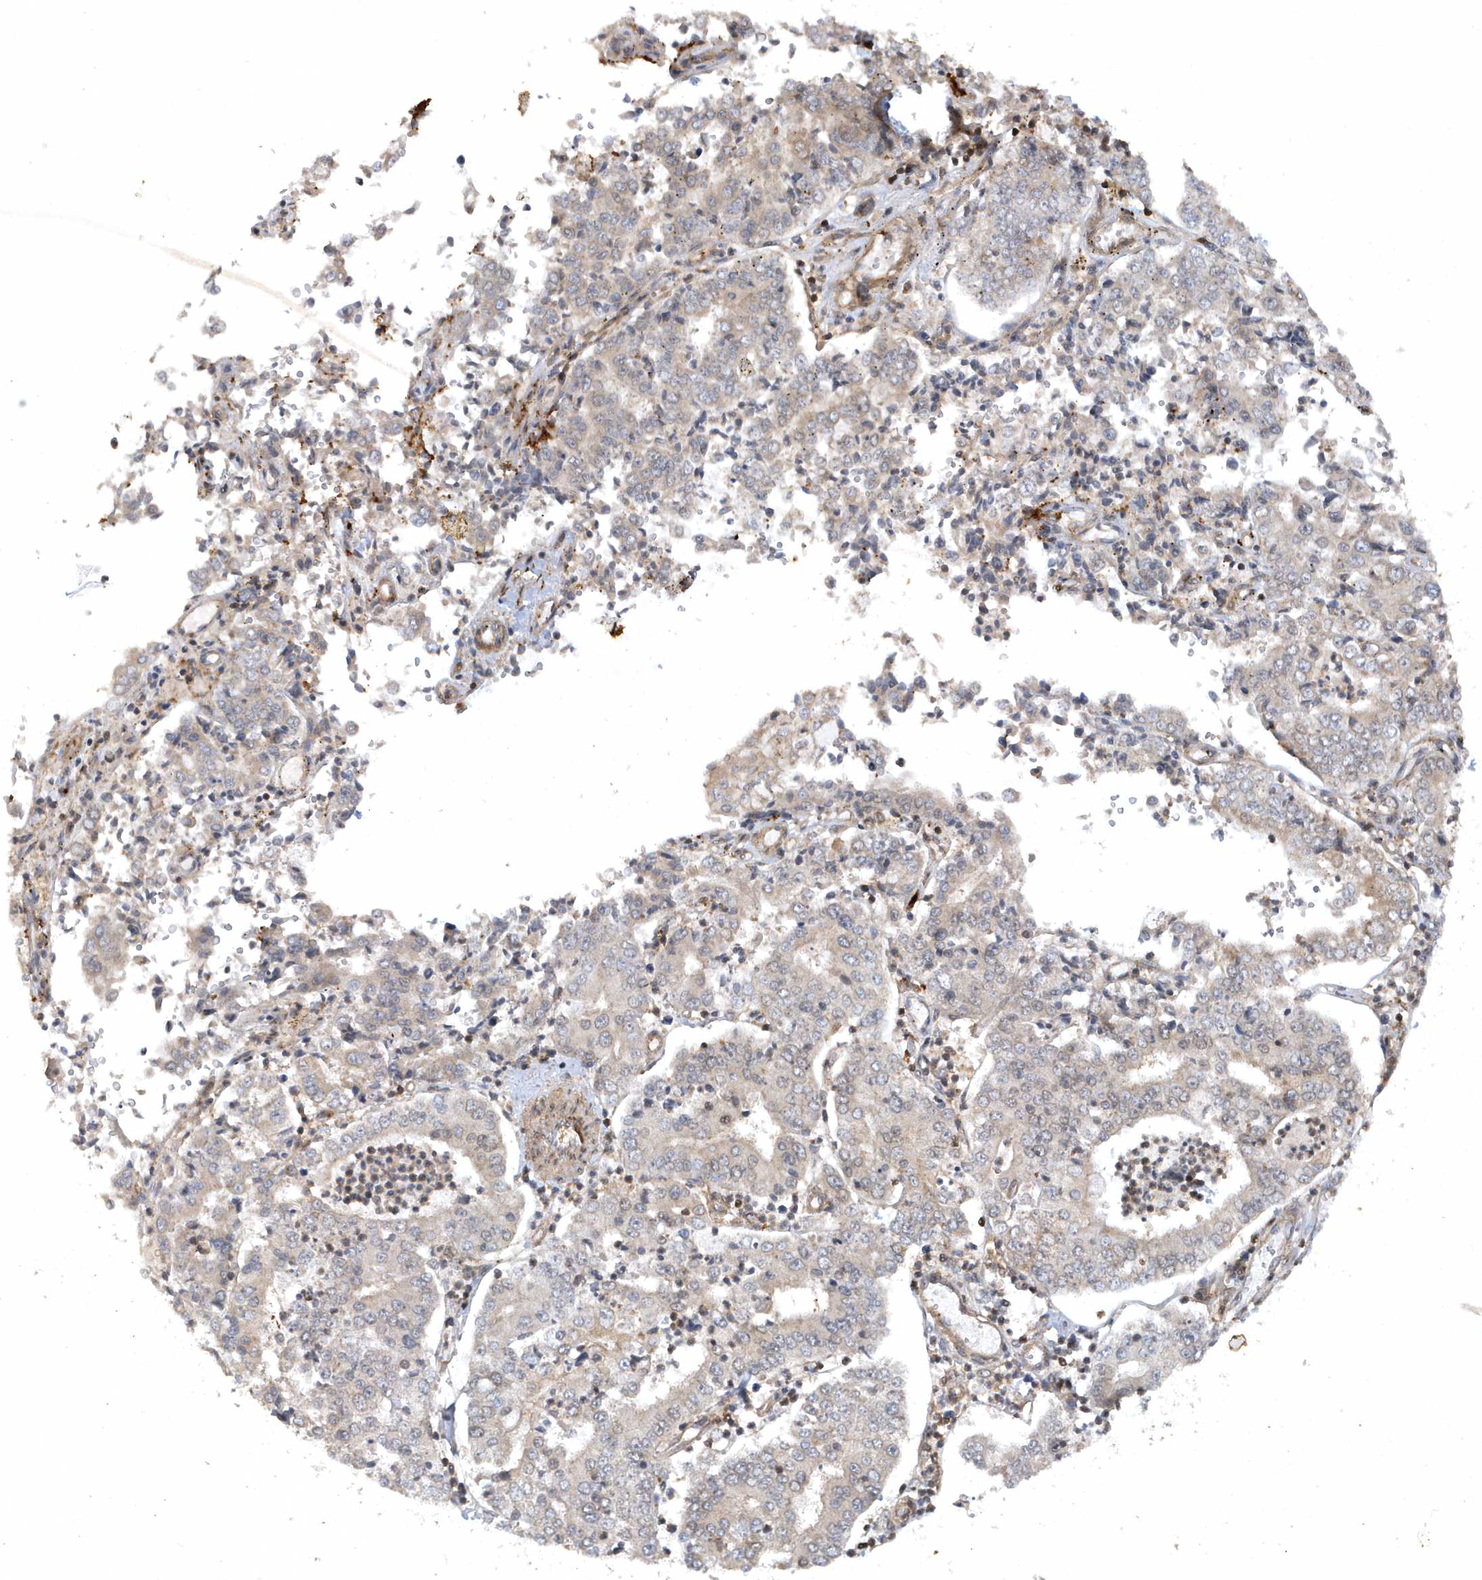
{"staining": {"intensity": "negative", "quantity": "none", "location": "none"}, "tissue": "stomach cancer", "cell_type": "Tumor cells", "image_type": "cancer", "snomed": [{"axis": "morphology", "description": "Adenocarcinoma, NOS"}, {"axis": "topography", "description": "Stomach"}], "caption": "Immunohistochemistry (IHC) image of human adenocarcinoma (stomach) stained for a protein (brown), which shows no staining in tumor cells.", "gene": "ACYP1", "patient": {"sex": "male", "age": 76}}